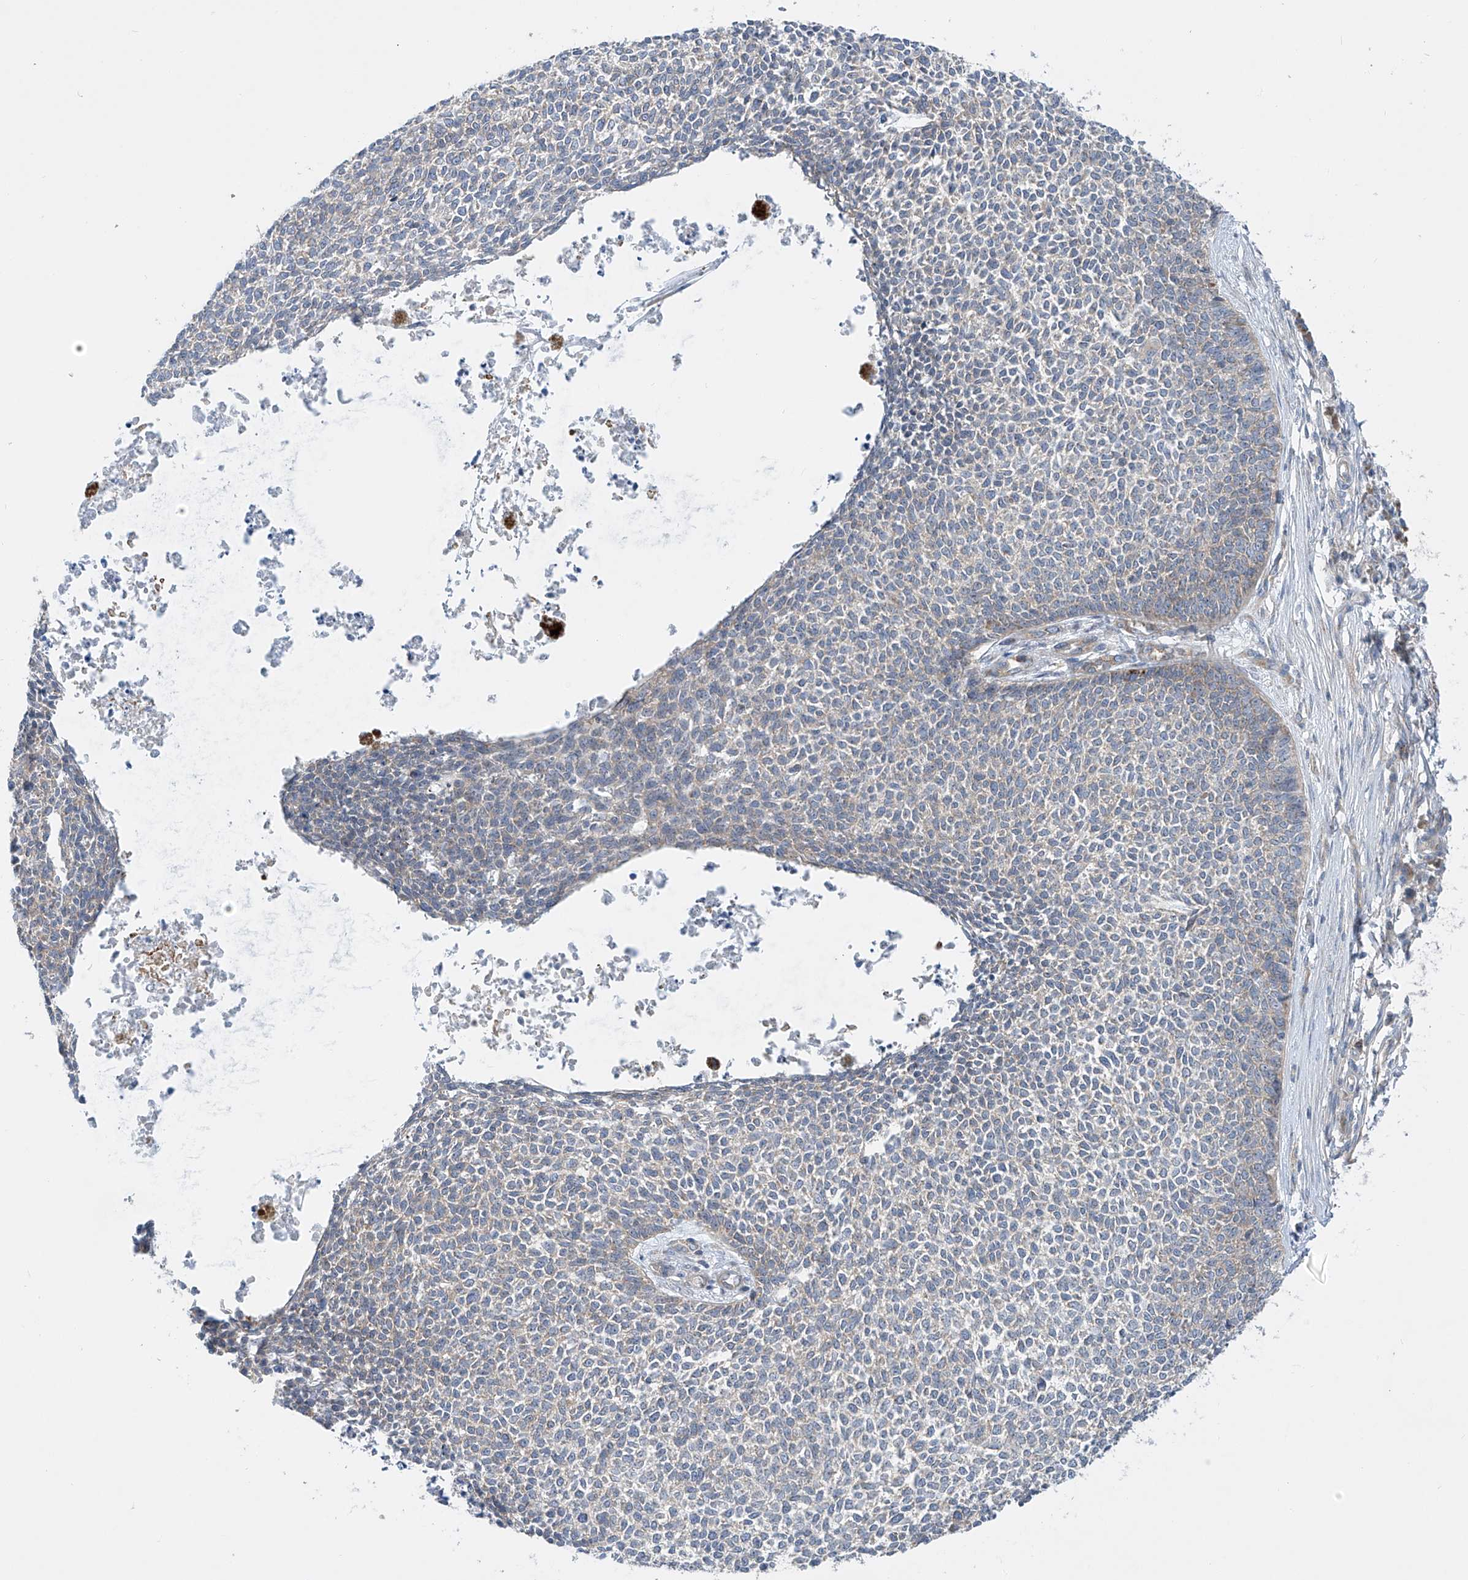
{"staining": {"intensity": "weak", "quantity": "<25%", "location": "cytoplasmic/membranous"}, "tissue": "skin cancer", "cell_type": "Tumor cells", "image_type": "cancer", "snomed": [{"axis": "morphology", "description": "Basal cell carcinoma"}, {"axis": "topography", "description": "Skin"}], "caption": "An immunohistochemistry photomicrograph of skin basal cell carcinoma is shown. There is no staining in tumor cells of skin basal cell carcinoma.", "gene": "TJAP1", "patient": {"sex": "female", "age": 84}}